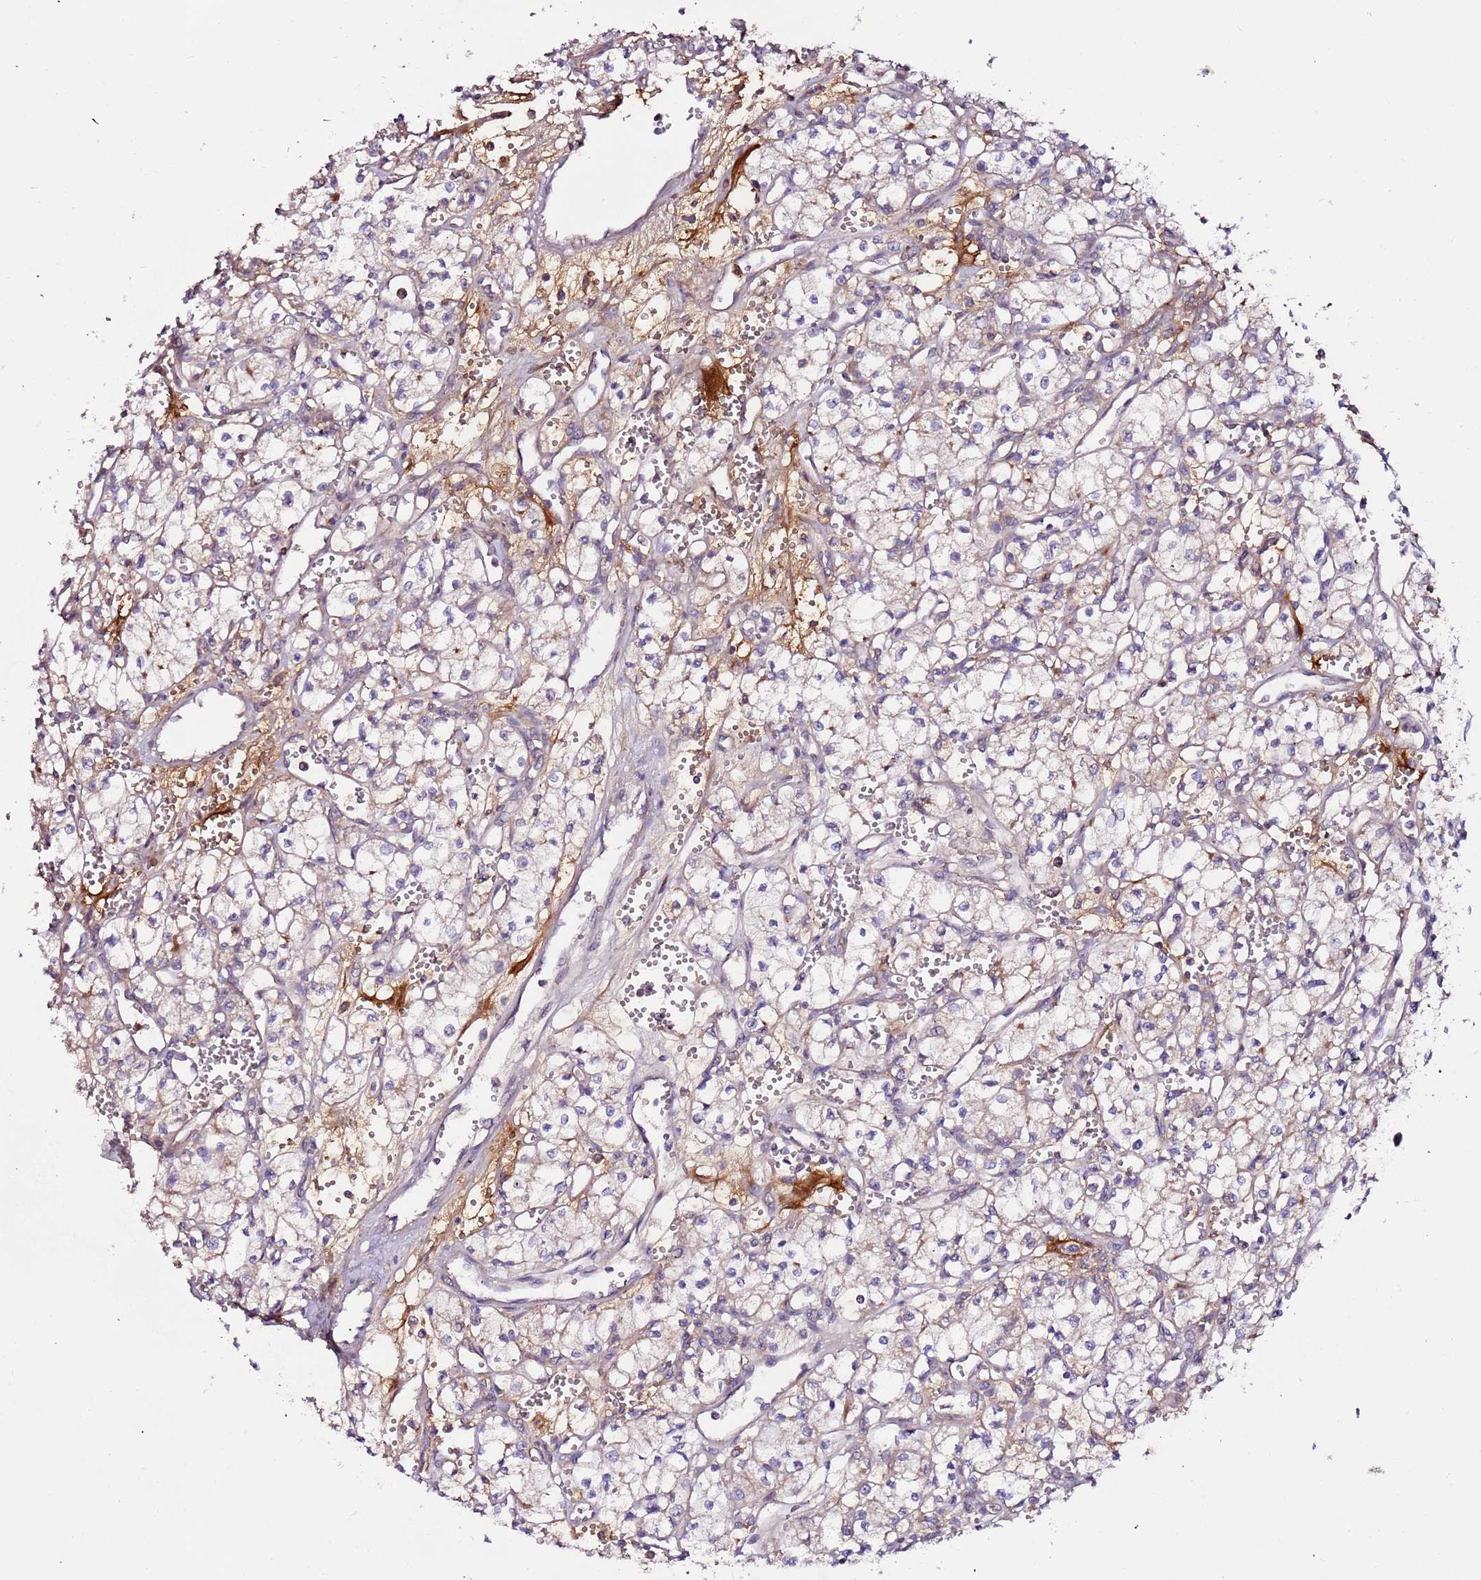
{"staining": {"intensity": "weak", "quantity": "25%-75%", "location": "cytoplasmic/membranous"}, "tissue": "renal cancer", "cell_type": "Tumor cells", "image_type": "cancer", "snomed": [{"axis": "morphology", "description": "Adenocarcinoma, NOS"}, {"axis": "topography", "description": "Kidney"}], "caption": "An IHC image of neoplastic tissue is shown. Protein staining in brown labels weak cytoplasmic/membranous positivity in renal cancer (adenocarcinoma) within tumor cells. The protein of interest is stained brown, and the nuclei are stained in blue (DAB IHC with brightfield microscopy, high magnification).", "gene": "FLVCR1", "patient": {"sex": "male", "age": 59}}